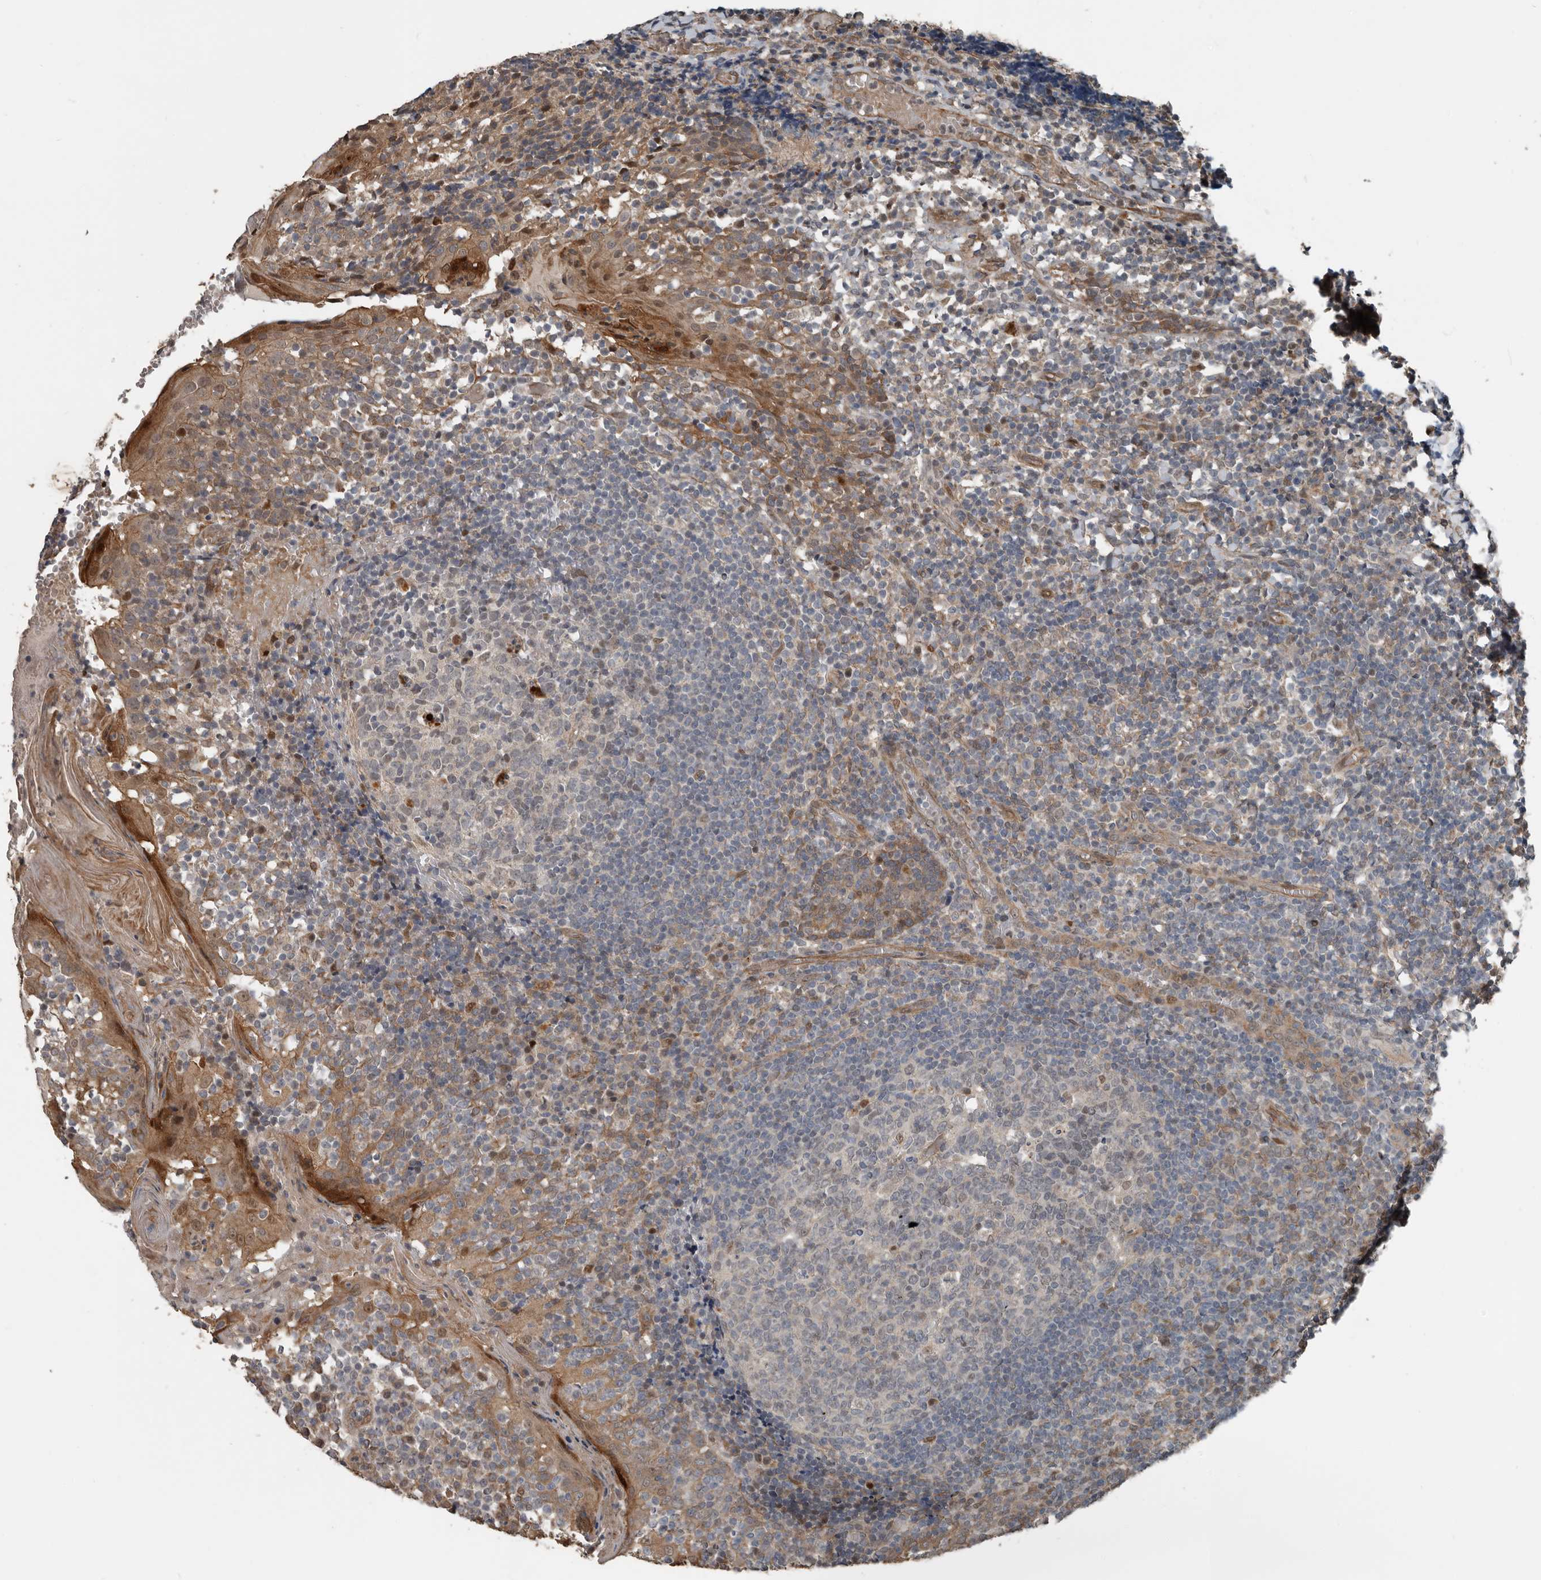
{"staining": {"intensity": "weak", "quantity": "25%-75%", "location": "cytoplasmic/membranous,nuclear"}, "tissue": "tonsil", "cell_type": "Germinal center cells", "image_type": "normal", "snomed": [{"axis": "morphology", "description": "Normal tissue, NOS"}, {"axis": "topography", "description": "Tonsil"}], "caption": "A high-resolution photomicrograph shows immunohistochemistry (IHC) staining of unremarkable tonsil, which demonstrates weak cytoplasmic/membranous,nuclear expression in about 25%-75% of germinal center cells.", "gene": "YOD1", "patient": {"sex": "female", "age": 19}}